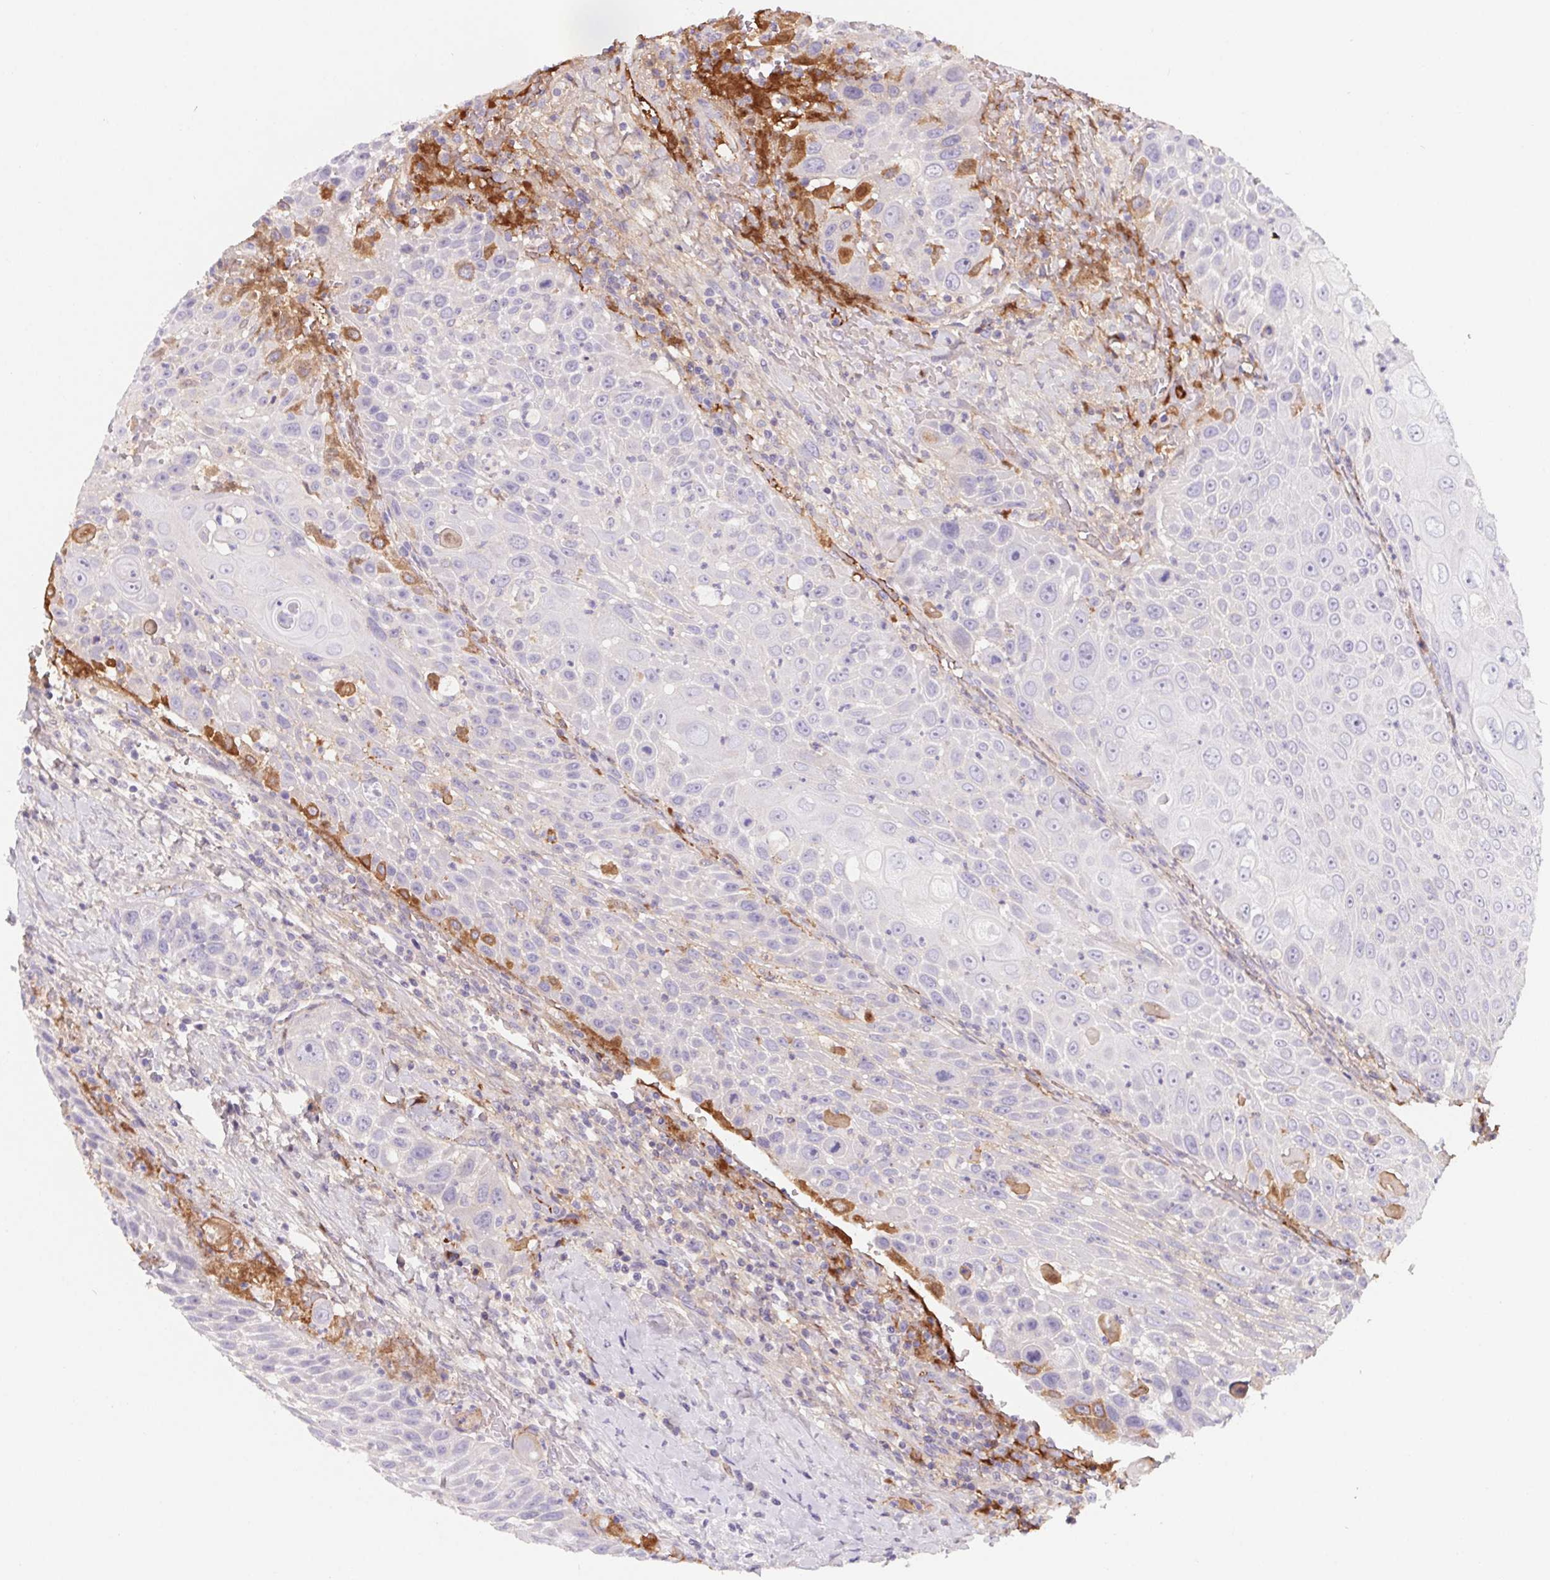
{"staining": {"intensity": "weak", "quantity": "<25%", "location": "cytoplasmic/membranous"}, "tissue": "head and neck cancer", "cell_type": "Tumor cells", "image_type": "cancer", "snomed": [{"axis": "morphology", "description": "Squamous cell carcinoma, NOS"}, {"axis": "topography", "description": "Head-Neck"}], "caption": "Immunohistochemistry (IHC) of human head and neck squamous cell carcinoma demonstrates no positivity in tumor cells.", "gene": "LPA", "patient": {"sex": "male", "age": 69}}